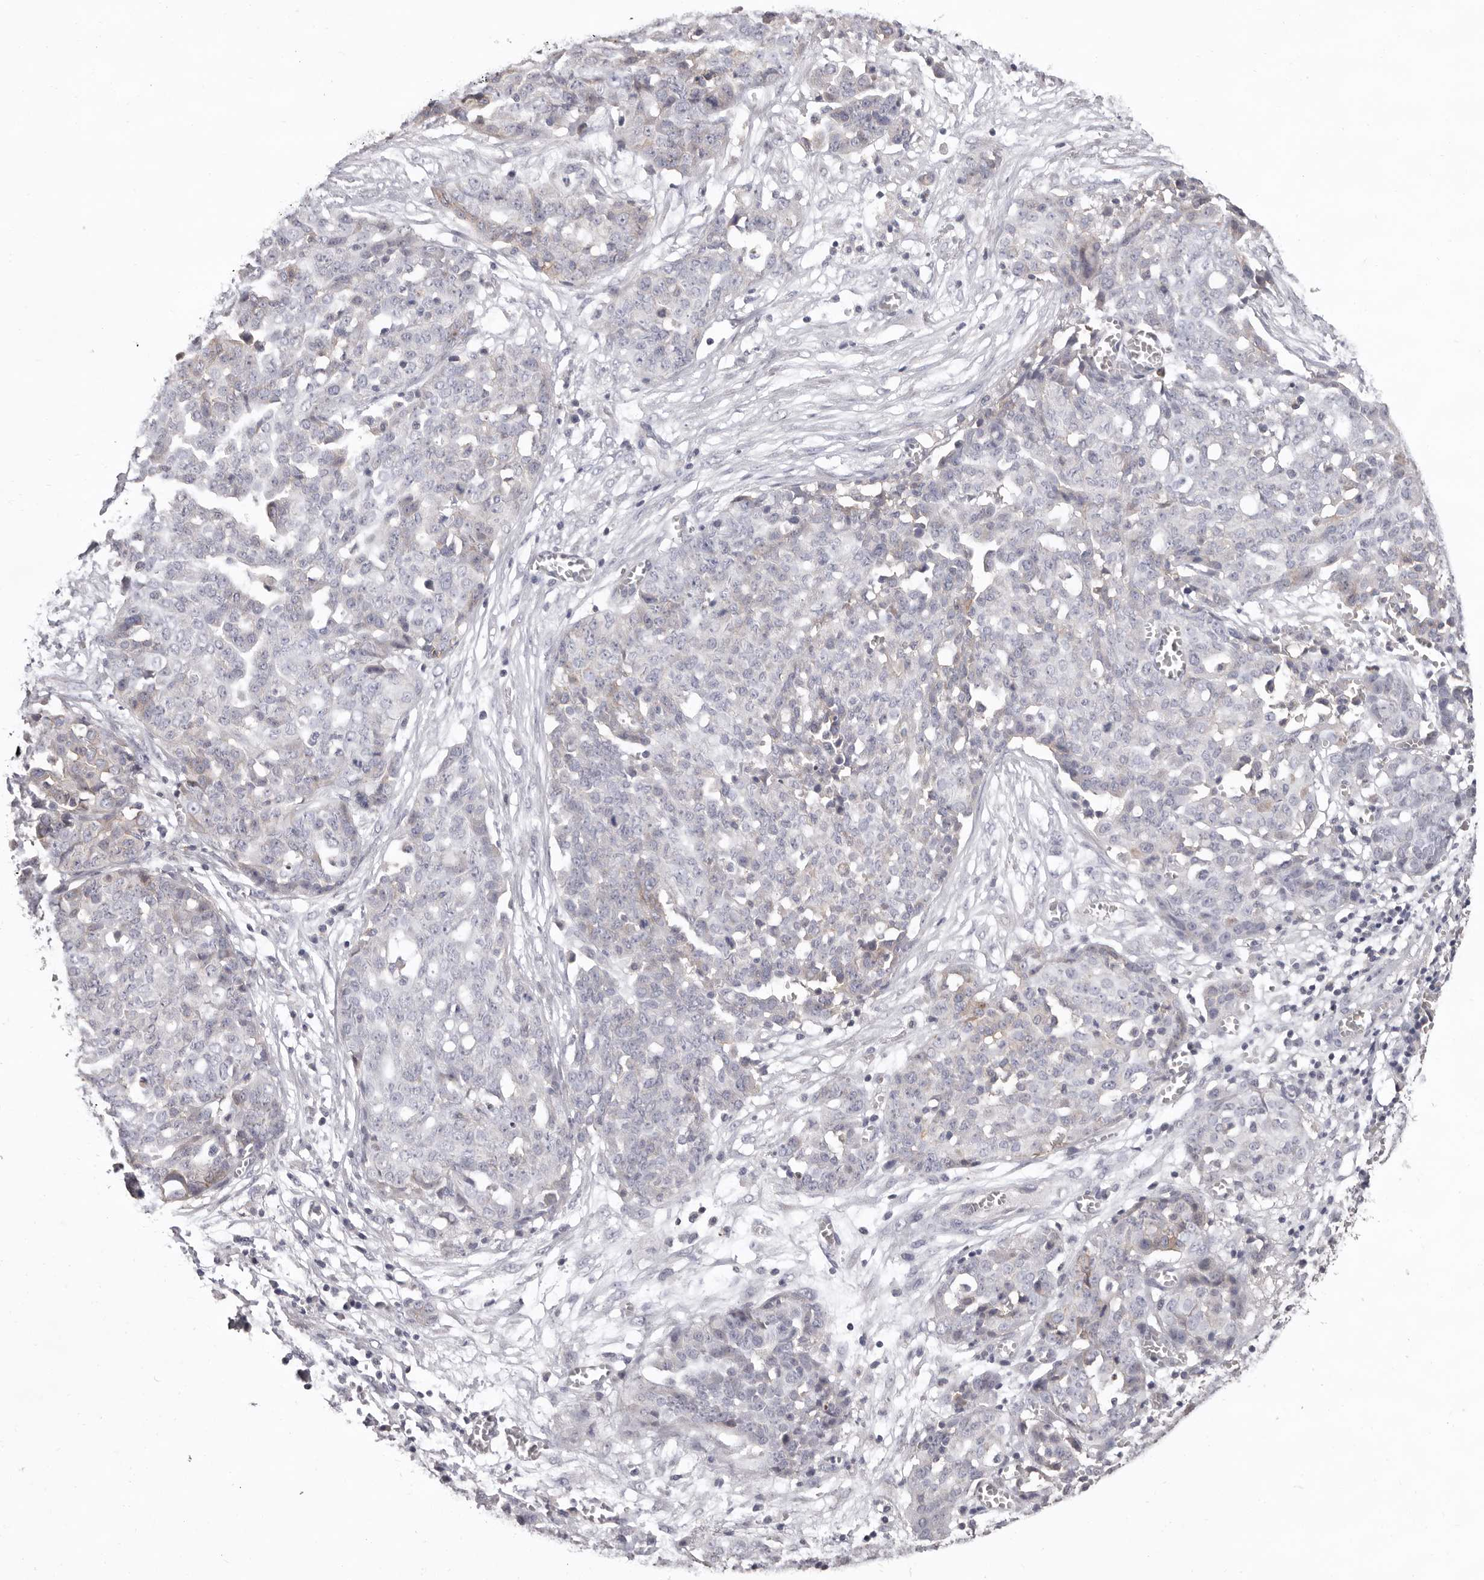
{"staining": {"intensity": "negative", "quantity": "none", "location": "none"}, "tissue": "ovarian cancer", "cell_type": "Tumor cells", "image_type": "cancer", "snomed": [{"axis": "morphology", "description": "Cystadenocarcinoma, serous, NOS"}, {"axis": "topography", "description": "Soft tissue"}, {"axis": "topography", "description": "Ovary"}], "caption": "DAB (3,3'-diaminobenzidine) immunohistochemical staining of serous cystadenocarcinoma (ovarian) displays no significant expression in tumor cells. (DAB IHC visualized using brightfield microscopy, high magnification).", "gene": "MMACHC", "patient": {"sex": "female", "age": 57}}